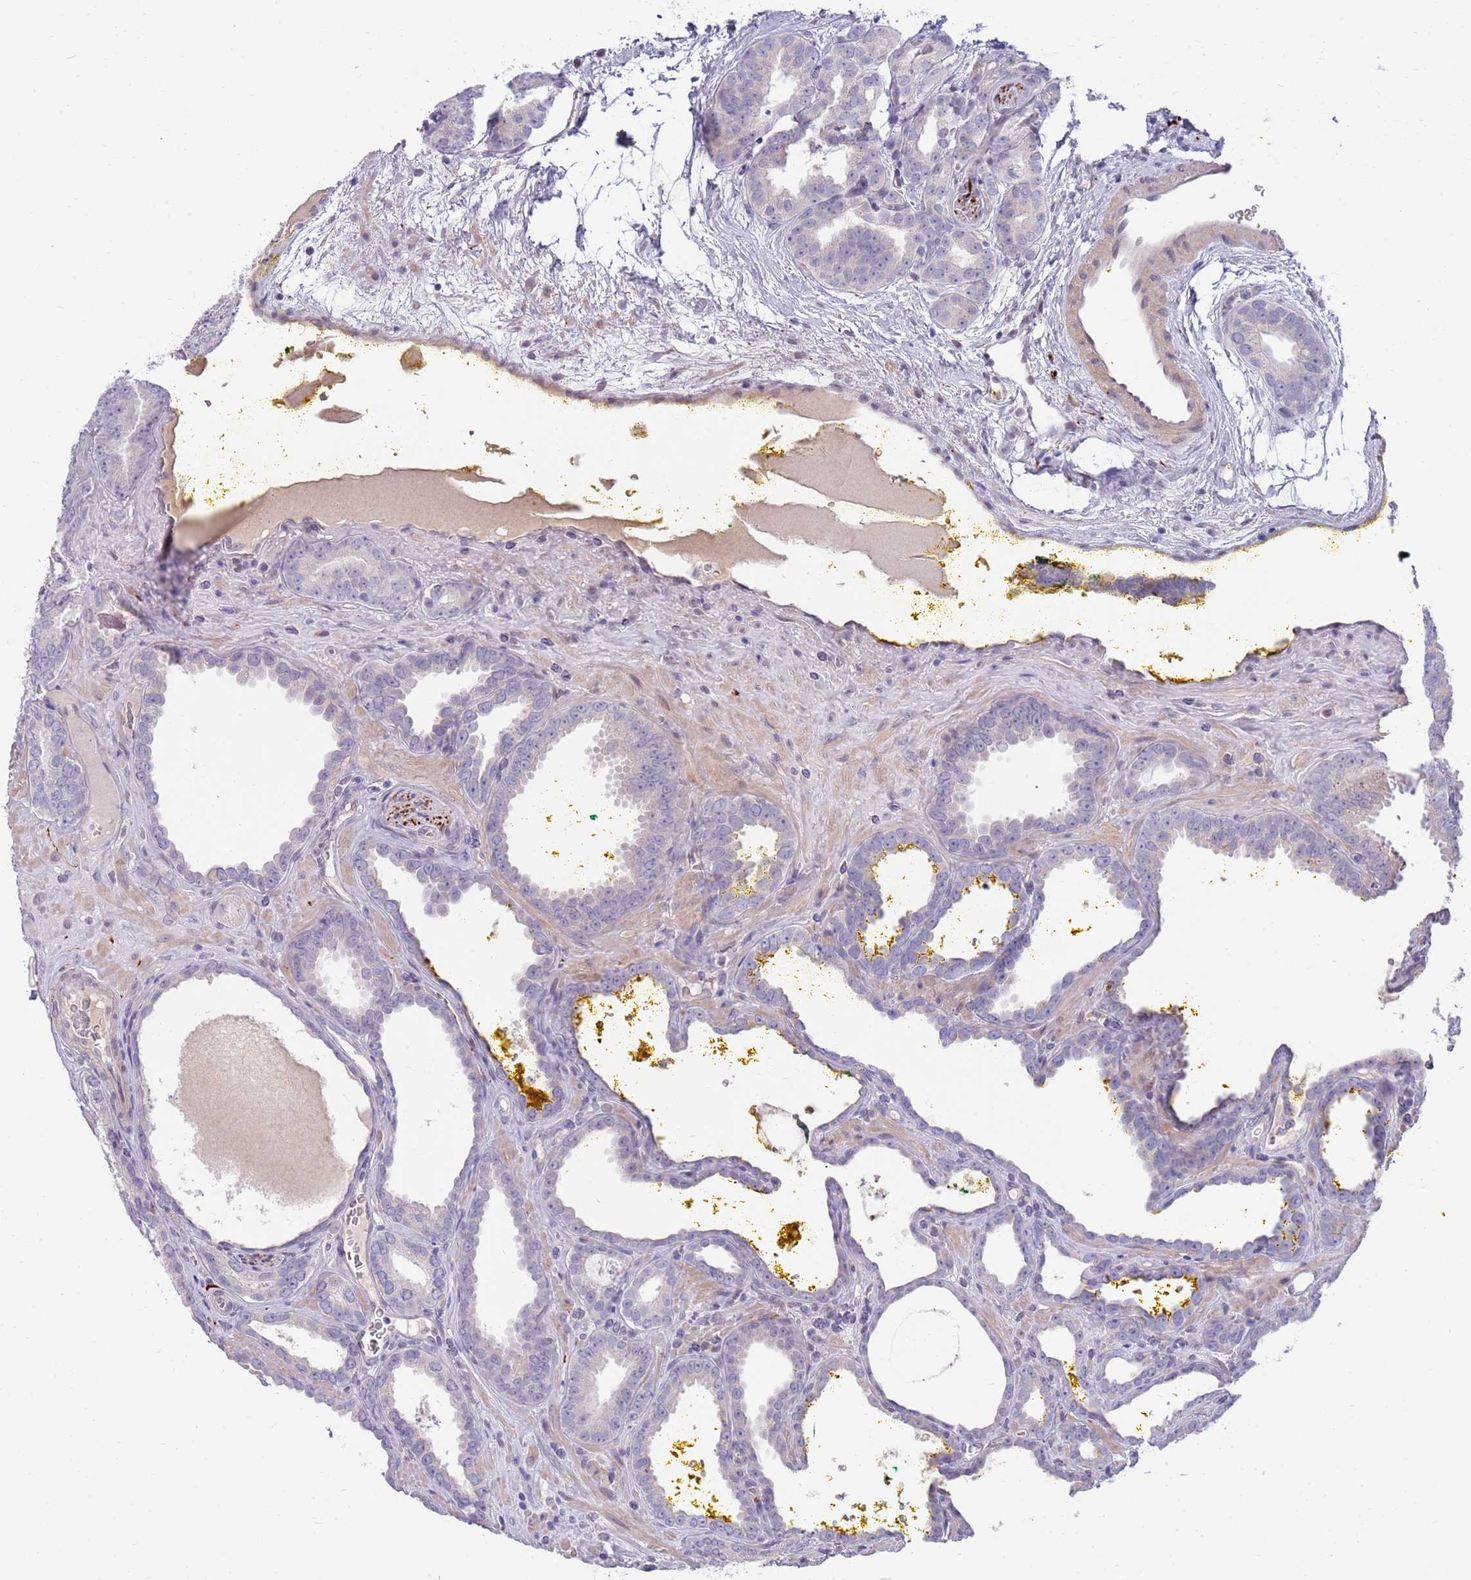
{"staining": {"intensity": "negative", "quantity": "none", "location": "none"}, "tissue": "prostate cancer", "cell_type": "Tumor cells", "image_type": "cancer", "snomed": [{"axis": "morphology", "description": "Adenocarcinoma, High grade"}, {"axis": "topography", "description": "Prostate"}], "caption": "This is an immunohistochemistry (IHC) micrograph of prostate adenocarcinoma (high-grade). There is no positivity in tumor cells.", "gene": "NLRP6", "patient": {"sex": "male", "age": 72}}